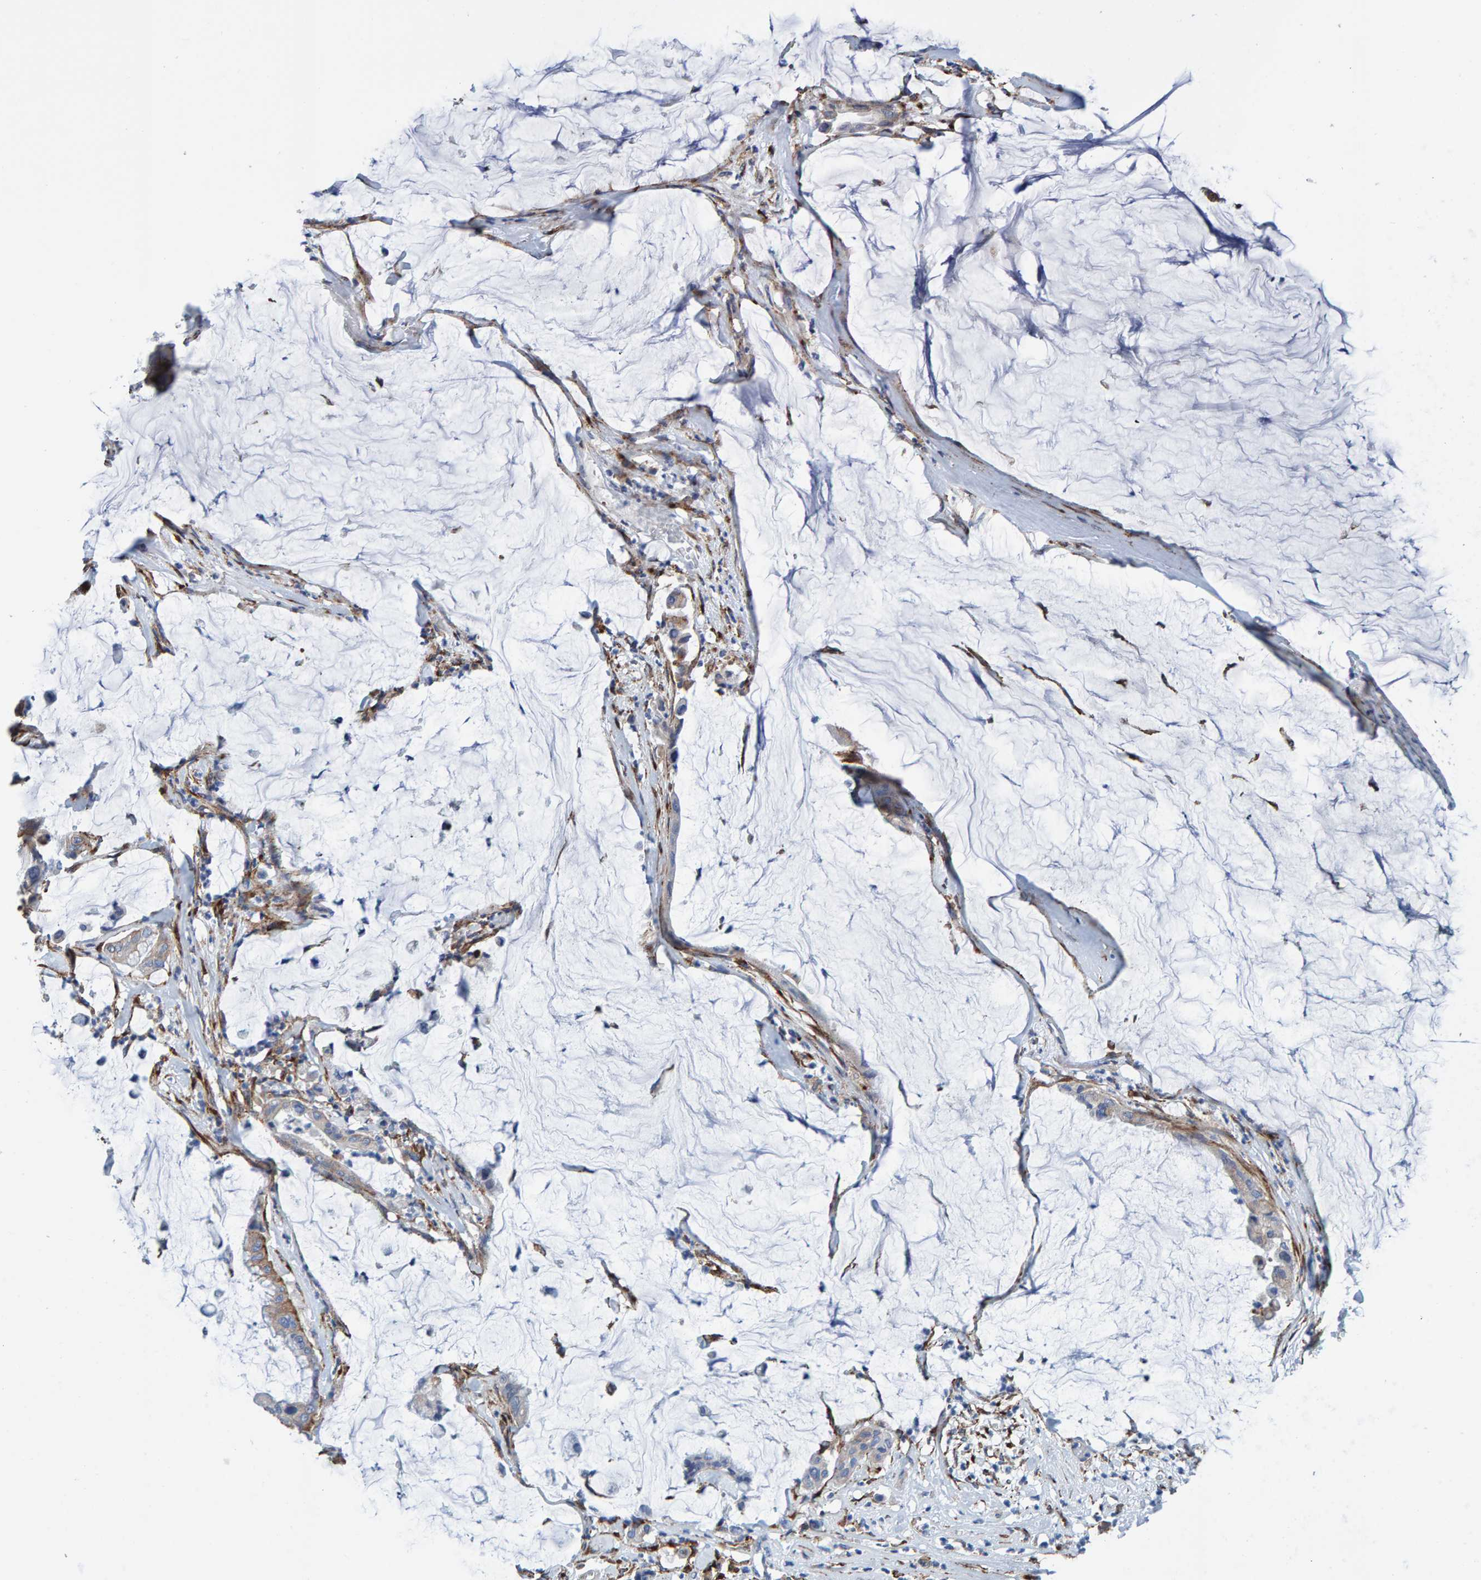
{"staining": {"intensity": "negative", "quantity": "none", "location": "none"}, "tissue": "pancreatic cancer", "cell_type": "Tumor cells", "image_type": "cancer", "snomed": [{"axis": "morphology", "description": "Adenocarcinoma, NOS"}, {"axis": "topography", "description": "Pancreas"}], "caption": "Tumor cells are negative for brown protein staining in pancreatic cancer. (DAB IHC visualized using brightfield microscopy, high magnification).", "gene": "LRP1", "patient": {"sex": "male", "age": 41}}